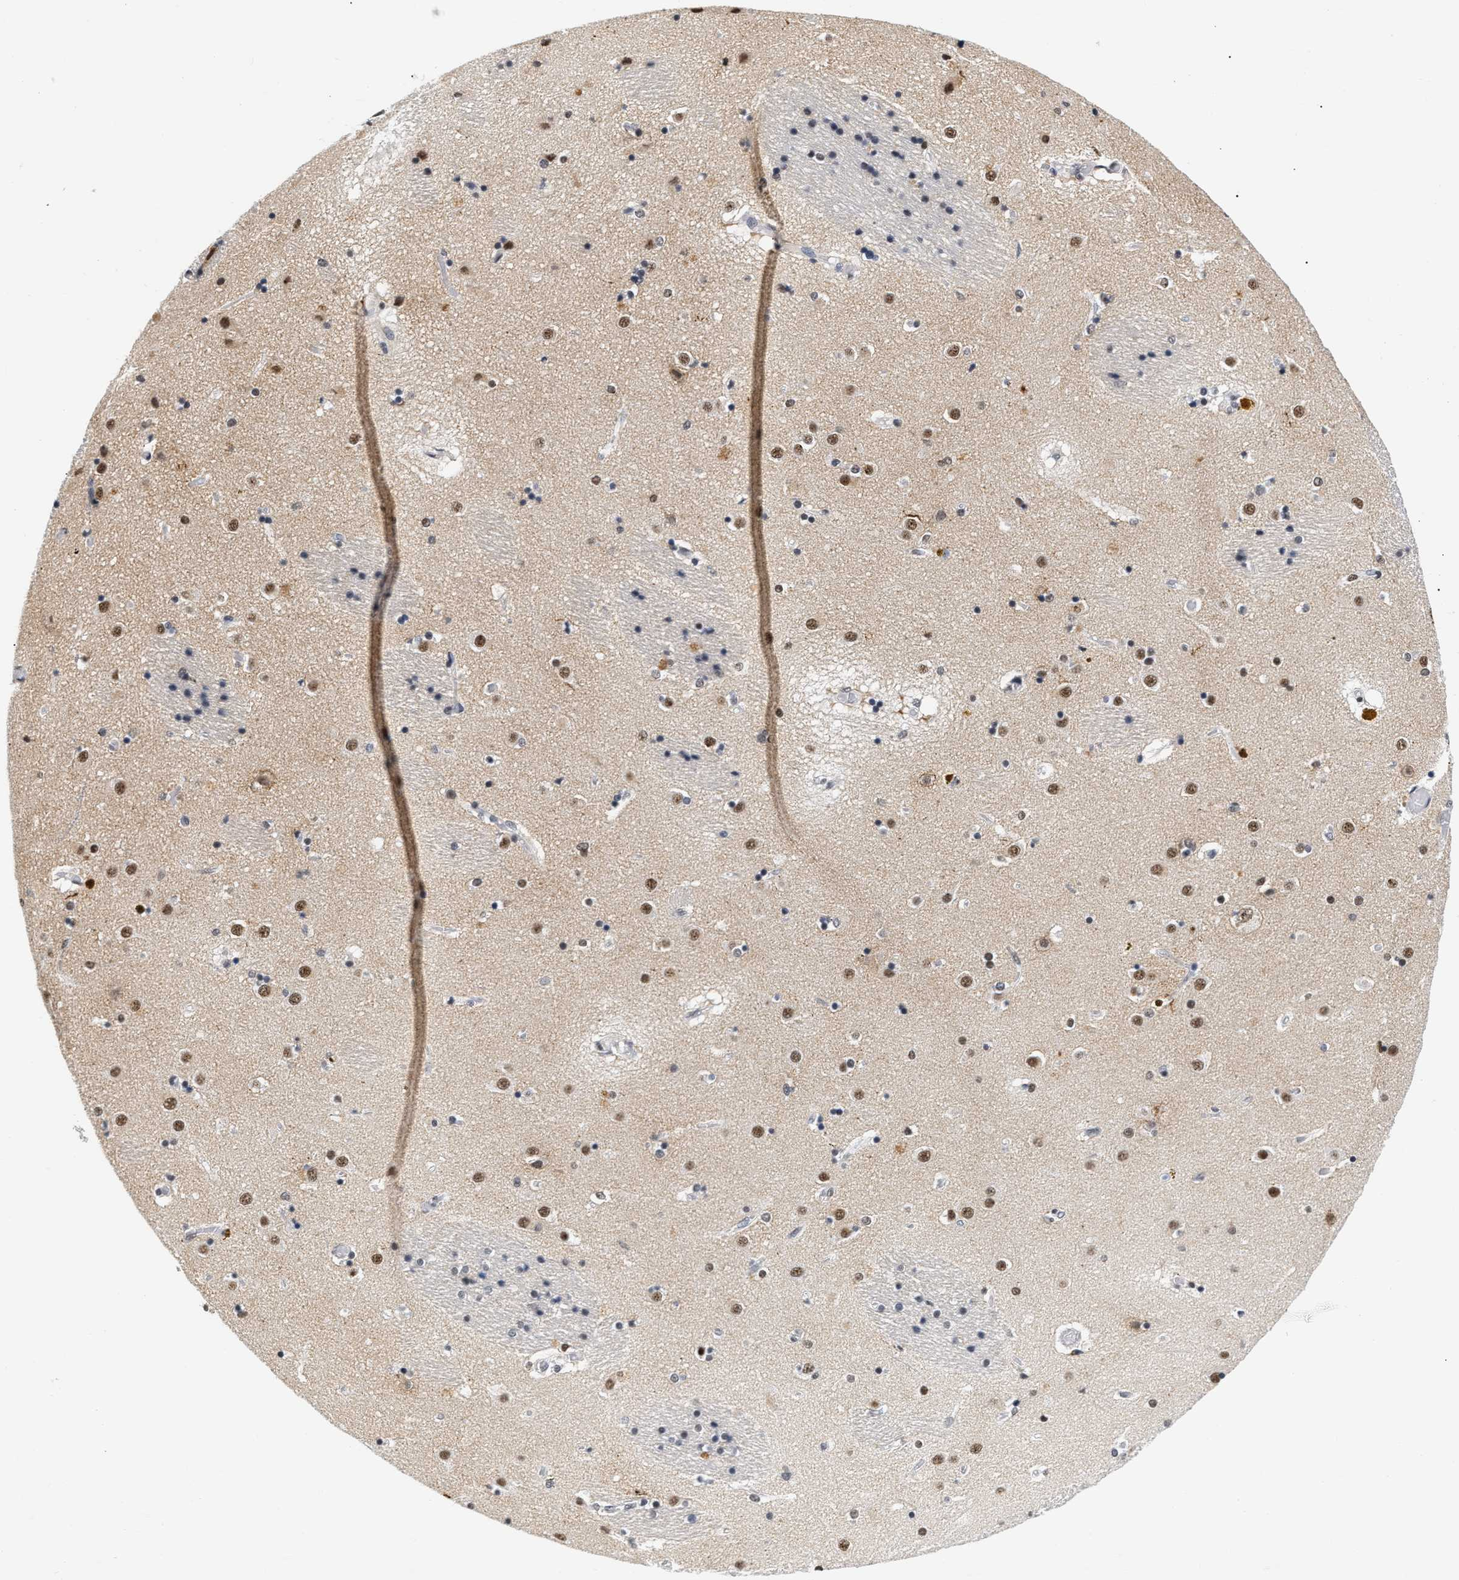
{"staining": {"intensity": "moderate", "quantity": "<25%", "location": "nuclear"}, "tissue": "caudate", "cell_type": "Glial cells", "image_type": "normal", "snomed": [{"axis": "morphology", "description": "Normal tissue, NOS"}, {"axis": "topography", "description": "Lateral ventricle wall"}], "caption": "A brown stain labels moderate nuclear staining of a protein in glial cells of benign human caudate. The staining is performed using DAB (3,3'-diaminobenzidine) brown chromogen to label protein expression. The nuclei are counter-stained blue using hematoxylin.", "gene": "THOC1", "patient": {"sex": "male", "age": 70}}